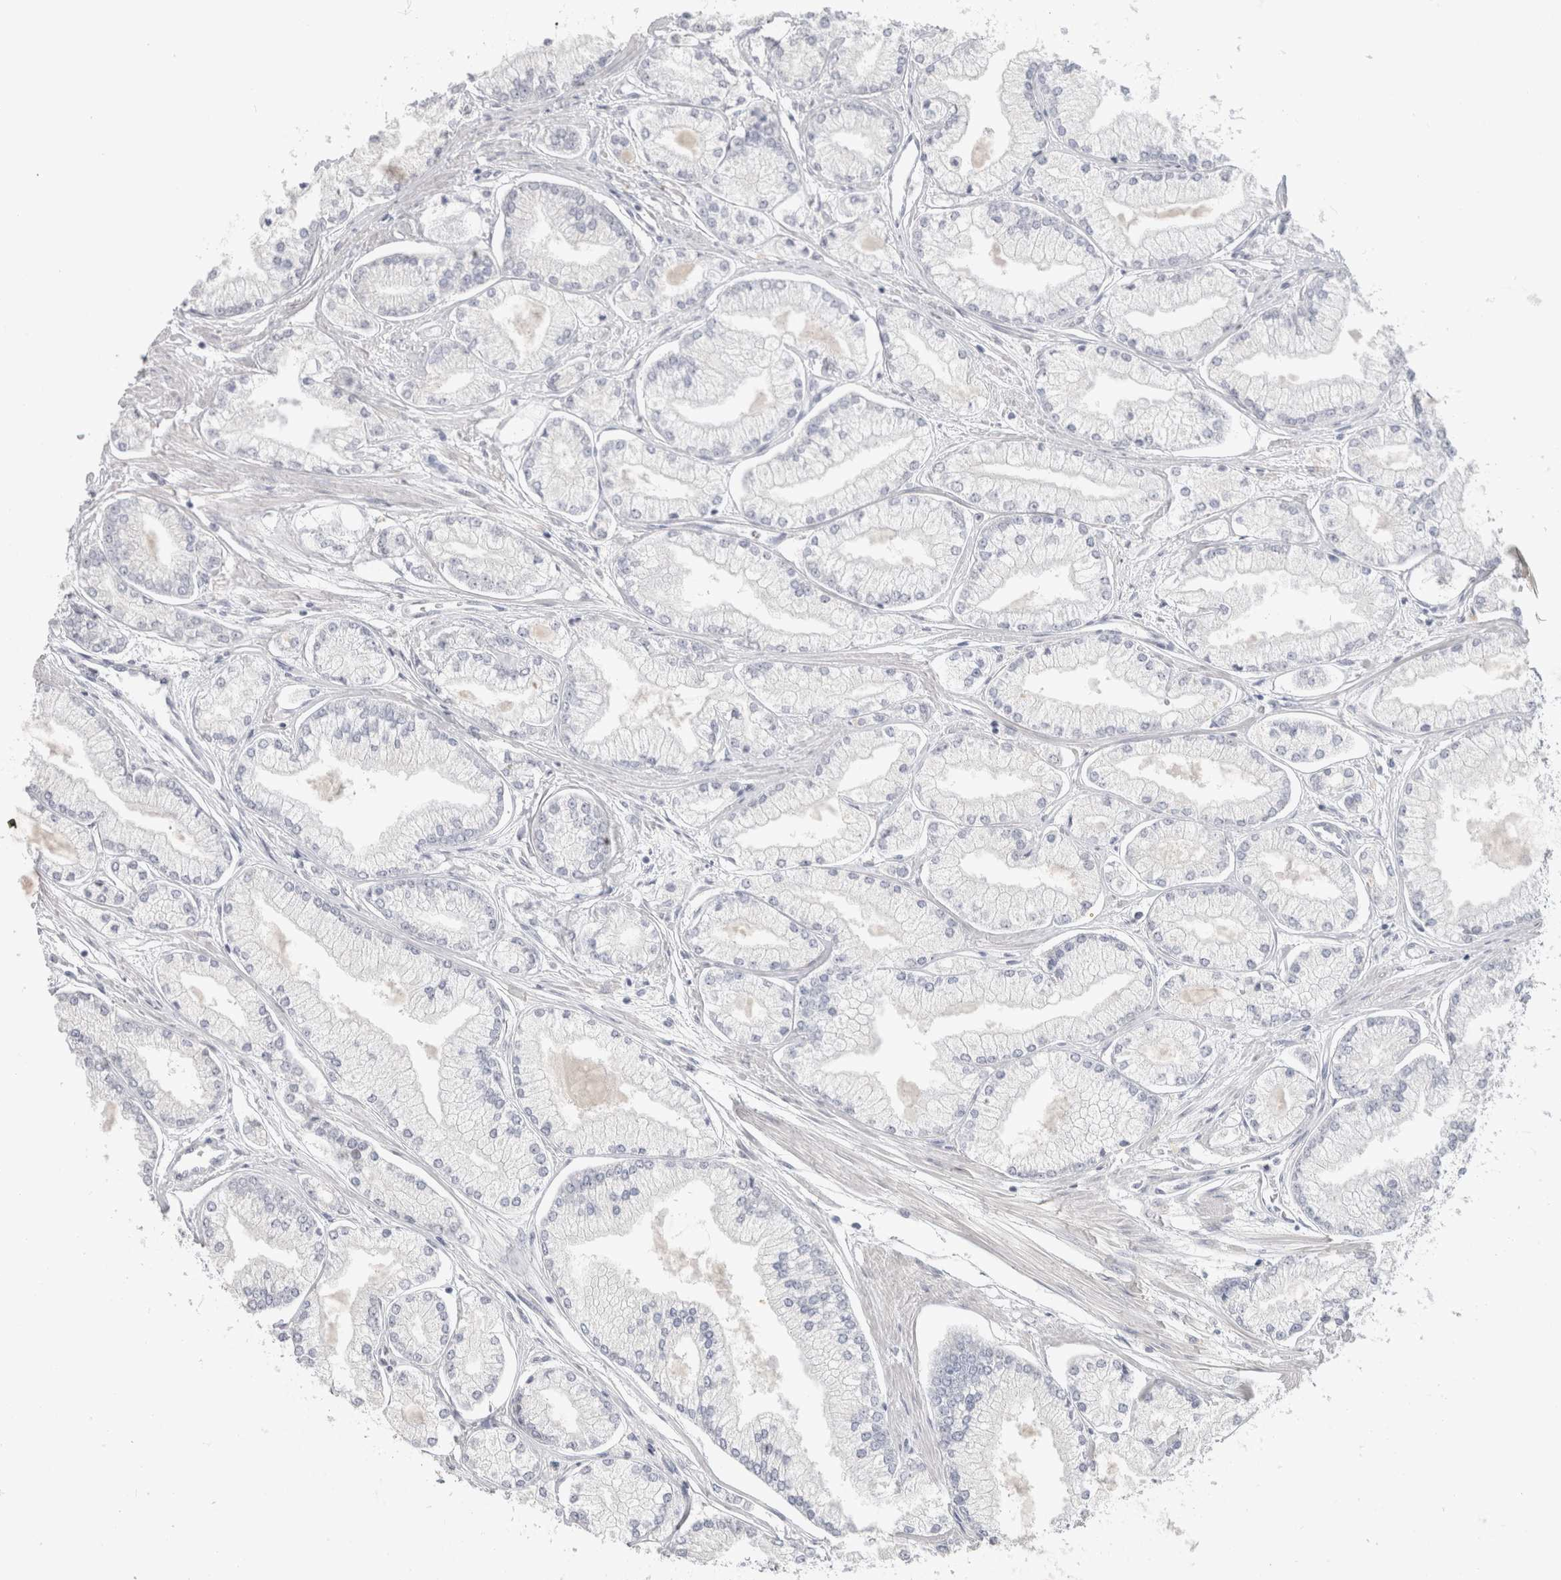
{"staining": {"intensity": "negative", "quantity": "none", "location": "none"}, "tissue": "prostate cancer", "cell_type": "Tumor cells", "image_type": "cancer", "snomed": [{"axis": "morphology", "description": "Adenocarcinoma, Low grade"}, {"axis": "topography", "description": "Prostate"}], "caption": "This is a image of immunohistochemistry staining of prostate low-grade adenocarcinoma, which shows no expression in tumor cells. The staining was performed using DAB (3,3'-diaminobenzidine) to visualize the protein expression in brown, while the nuclei were stained in blue with hematoxylin (Magnification: 20x).", "gene": "SLC6A1", "patient": {"sex": "male", "age": 52}}